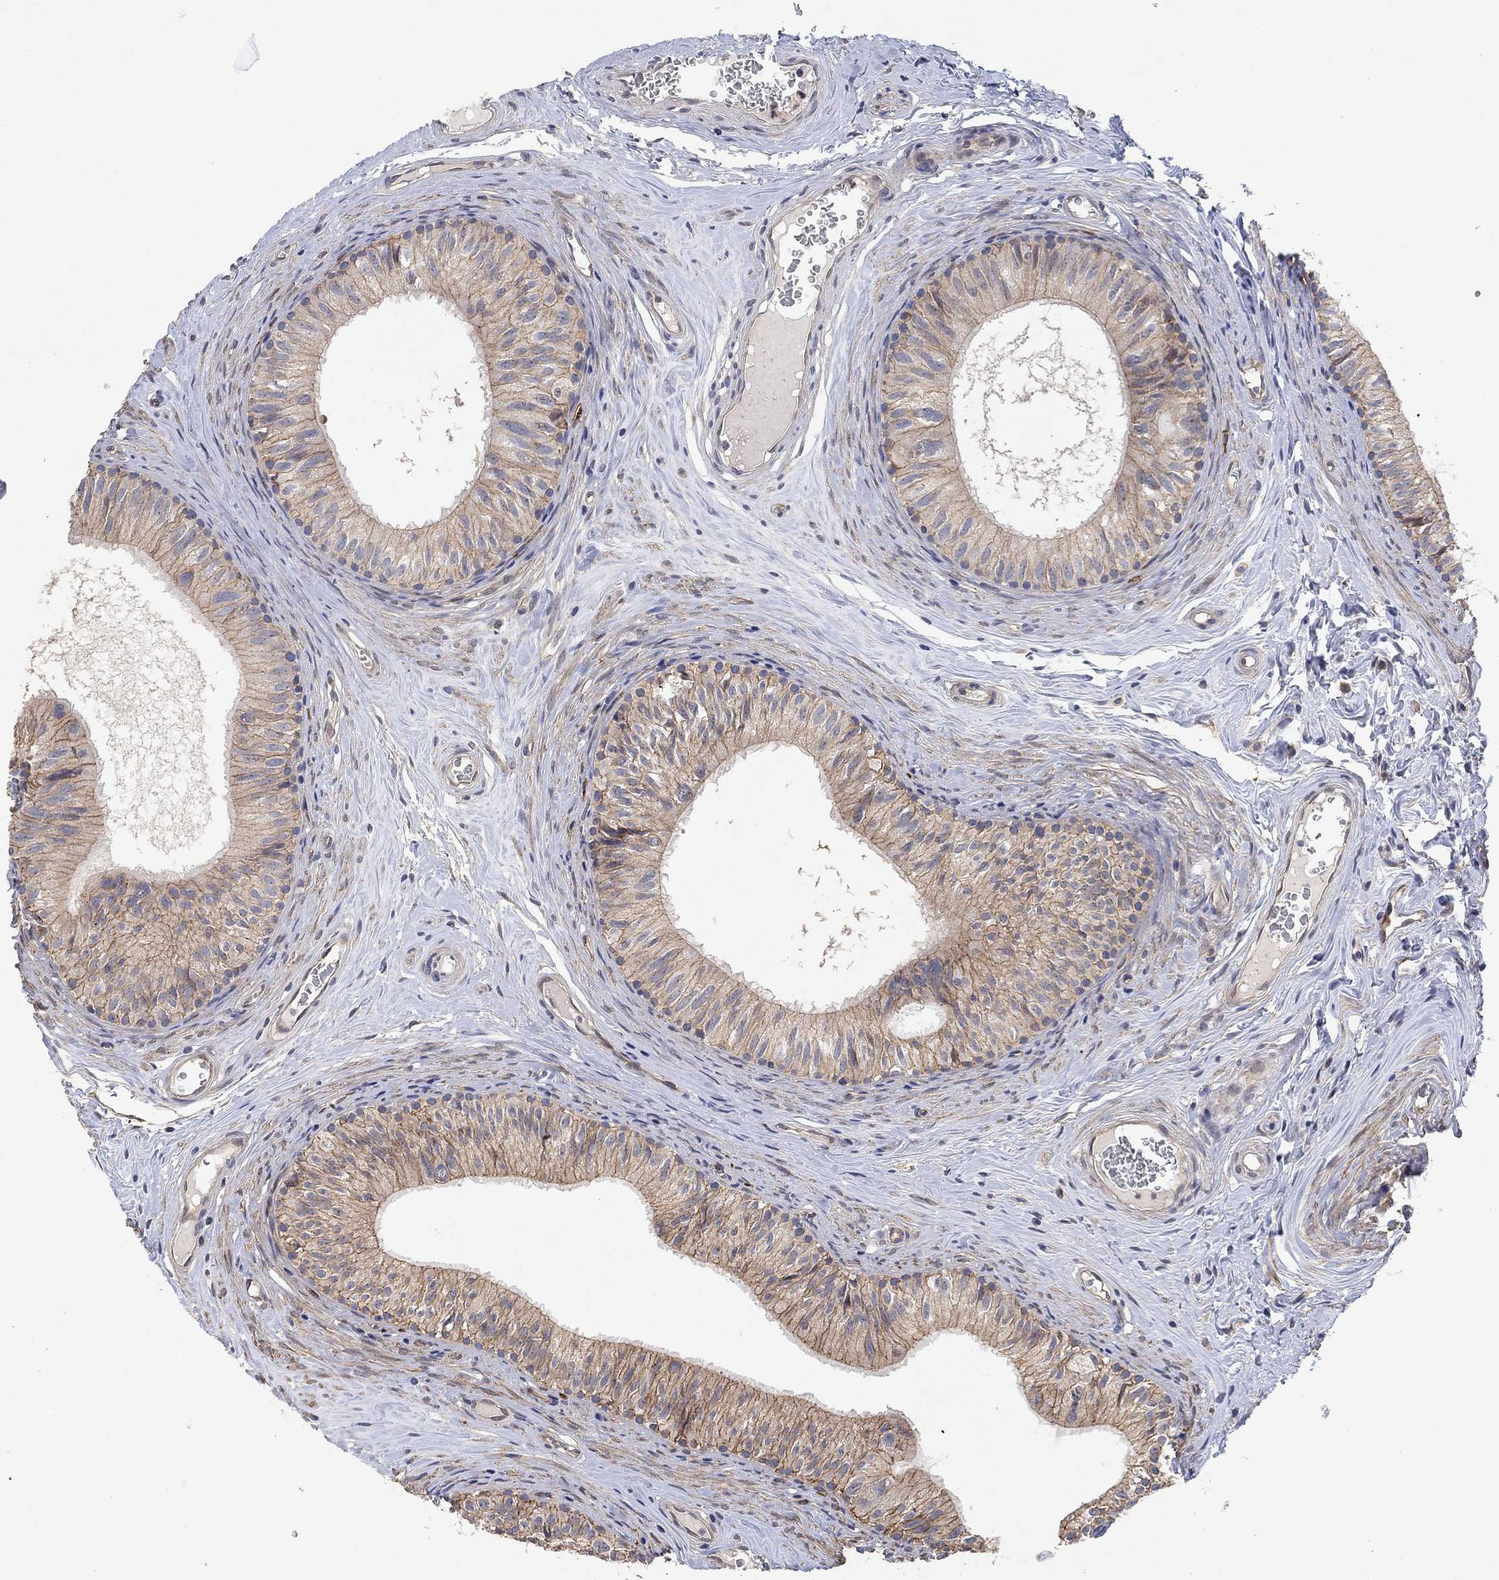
{"staining": {"intensity": "moderate", "quantity": "<25%", "location": "cytoplasmic/membranous"}, "tissue": "epididymis", "cell_type": "Glandular cells", "image_type": "normal", "snomed": [{"axis": "morphology", "description": "Normal tissue, NOS"}, {"axis": "topography", "description": "Epididymis"}], "caption": "Brown immunohistochemical staining in benign human epididymis shows moderate cytoplasmic/membranous staining in approximately <25% of glandular cells. (Stains: DAB in brown, nuclei in blue, Microscopy: brightfield microscopy at high magnification).", "gene": "MCUR1", "patient": {"sex": "male", "age": 52}}